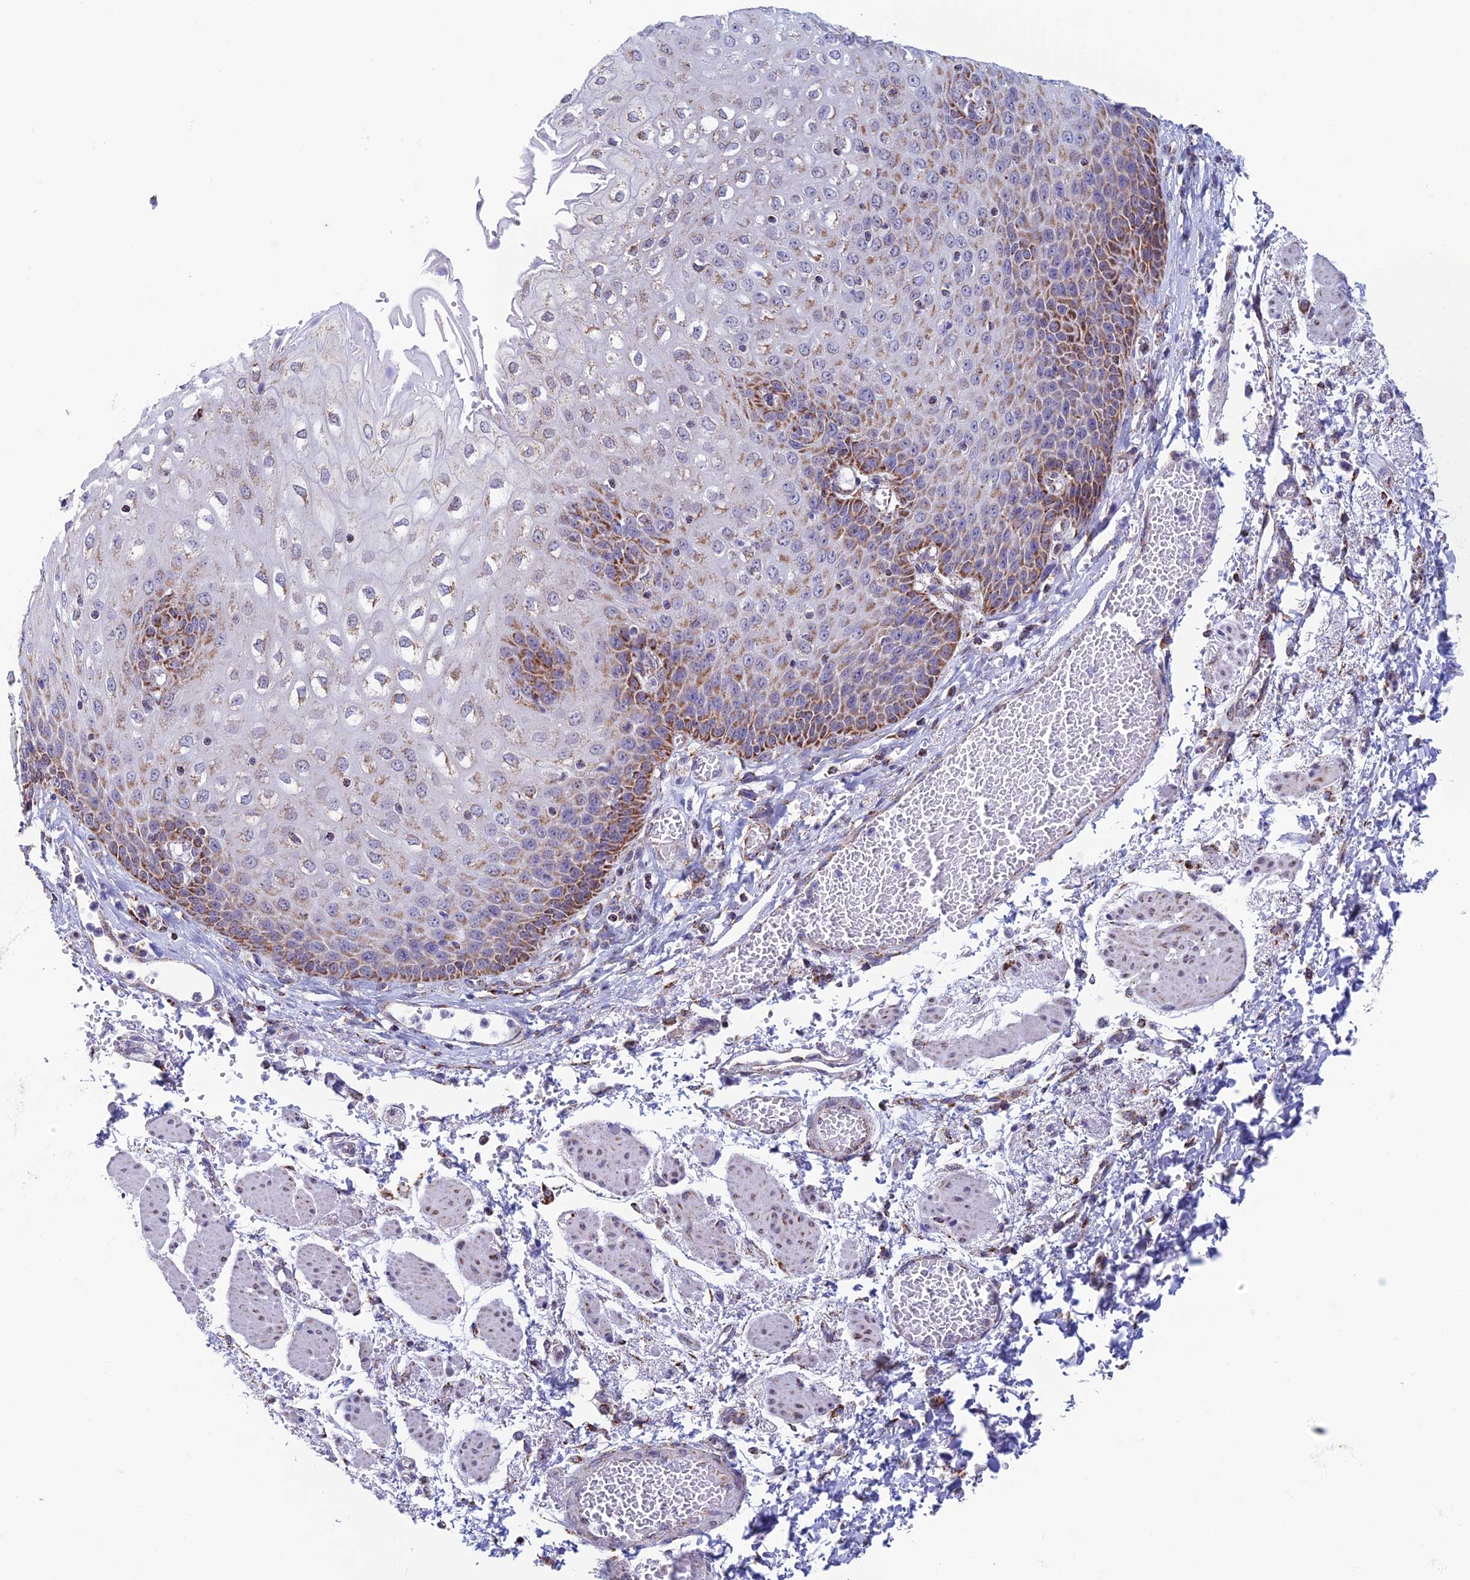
{"staining": {"intensity": "moderate", "quantity": "25%-75%", "location": "cytoplasmic/membranous"}, "tissue": "esophagus", "cell_type": "Squamous epithelial cells", "image_type": "normal", "snomed": [{"axis": "morphology", "description": "Normal tissue, NOS"}, {"axis": "topography", "description": "Esophagus"}], "caption": "Immunohistochemical staining of unremarkable human esophagus demonstrates 25%-75% levels of moderate cytoplasmic/membranous protein staining in approximately 25%-75% of squamous epithelial cells.", "gene": "ZNG1A", "patient": {"sex": "male", "age": 81}}